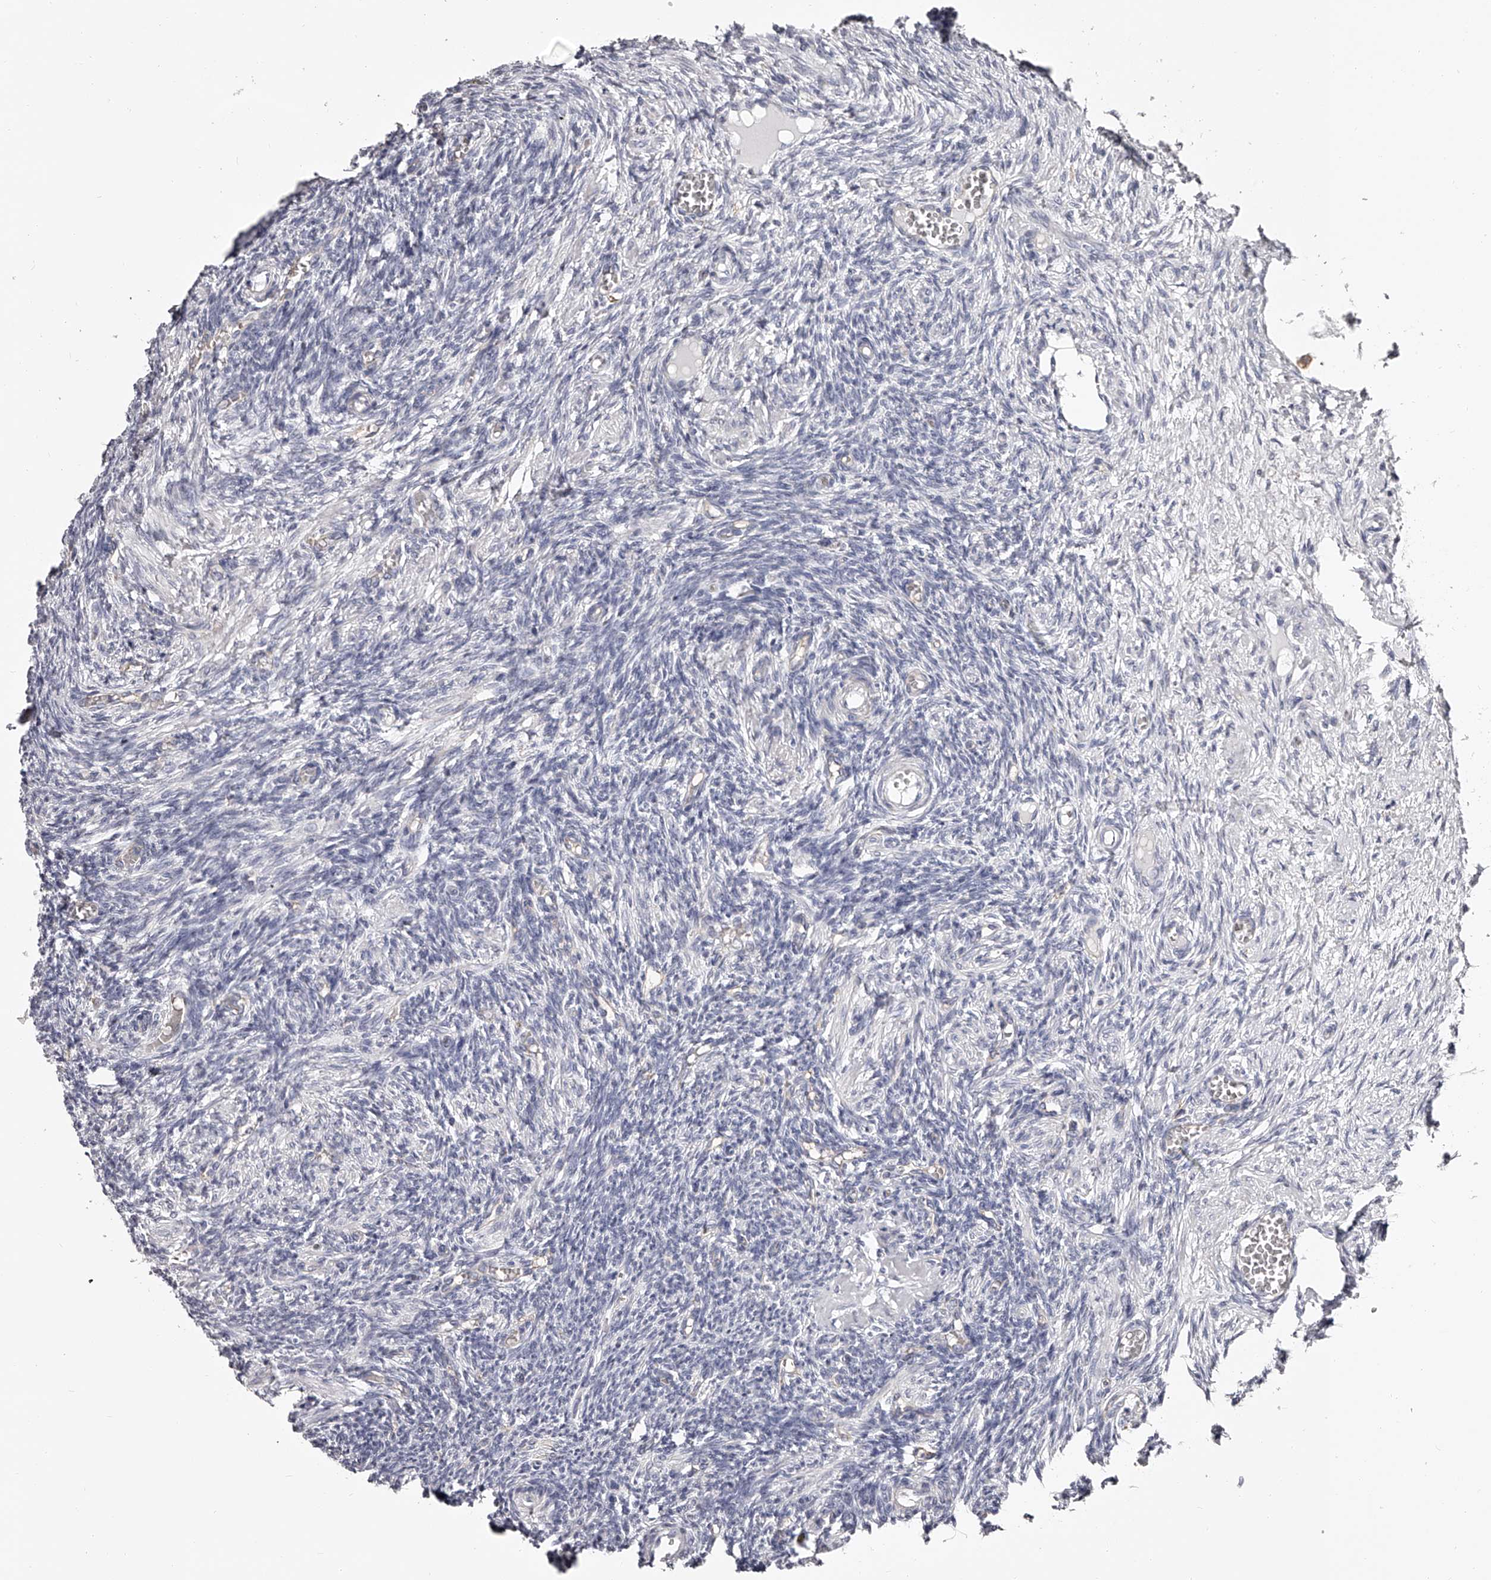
{"staining": {"intensity": "negative", "quantity": "none", "location": "none"}, "tissue": "ovary", "cell_type": "Ovarian stroma cells", "image_type": "normal", "snomed": [{"axis": "morphology", "description": "Normal tissue, NOS"}, {"axis": "topography", "description": "Ovary"}], "caption": "High power microscopy photomicrograph of an IHC photomicrograph of benign ovary, revealing no significant staining in ovarian stroma cells.", "gene": "PACSIN1", "patient": {"sex": "female", "age": 27}}